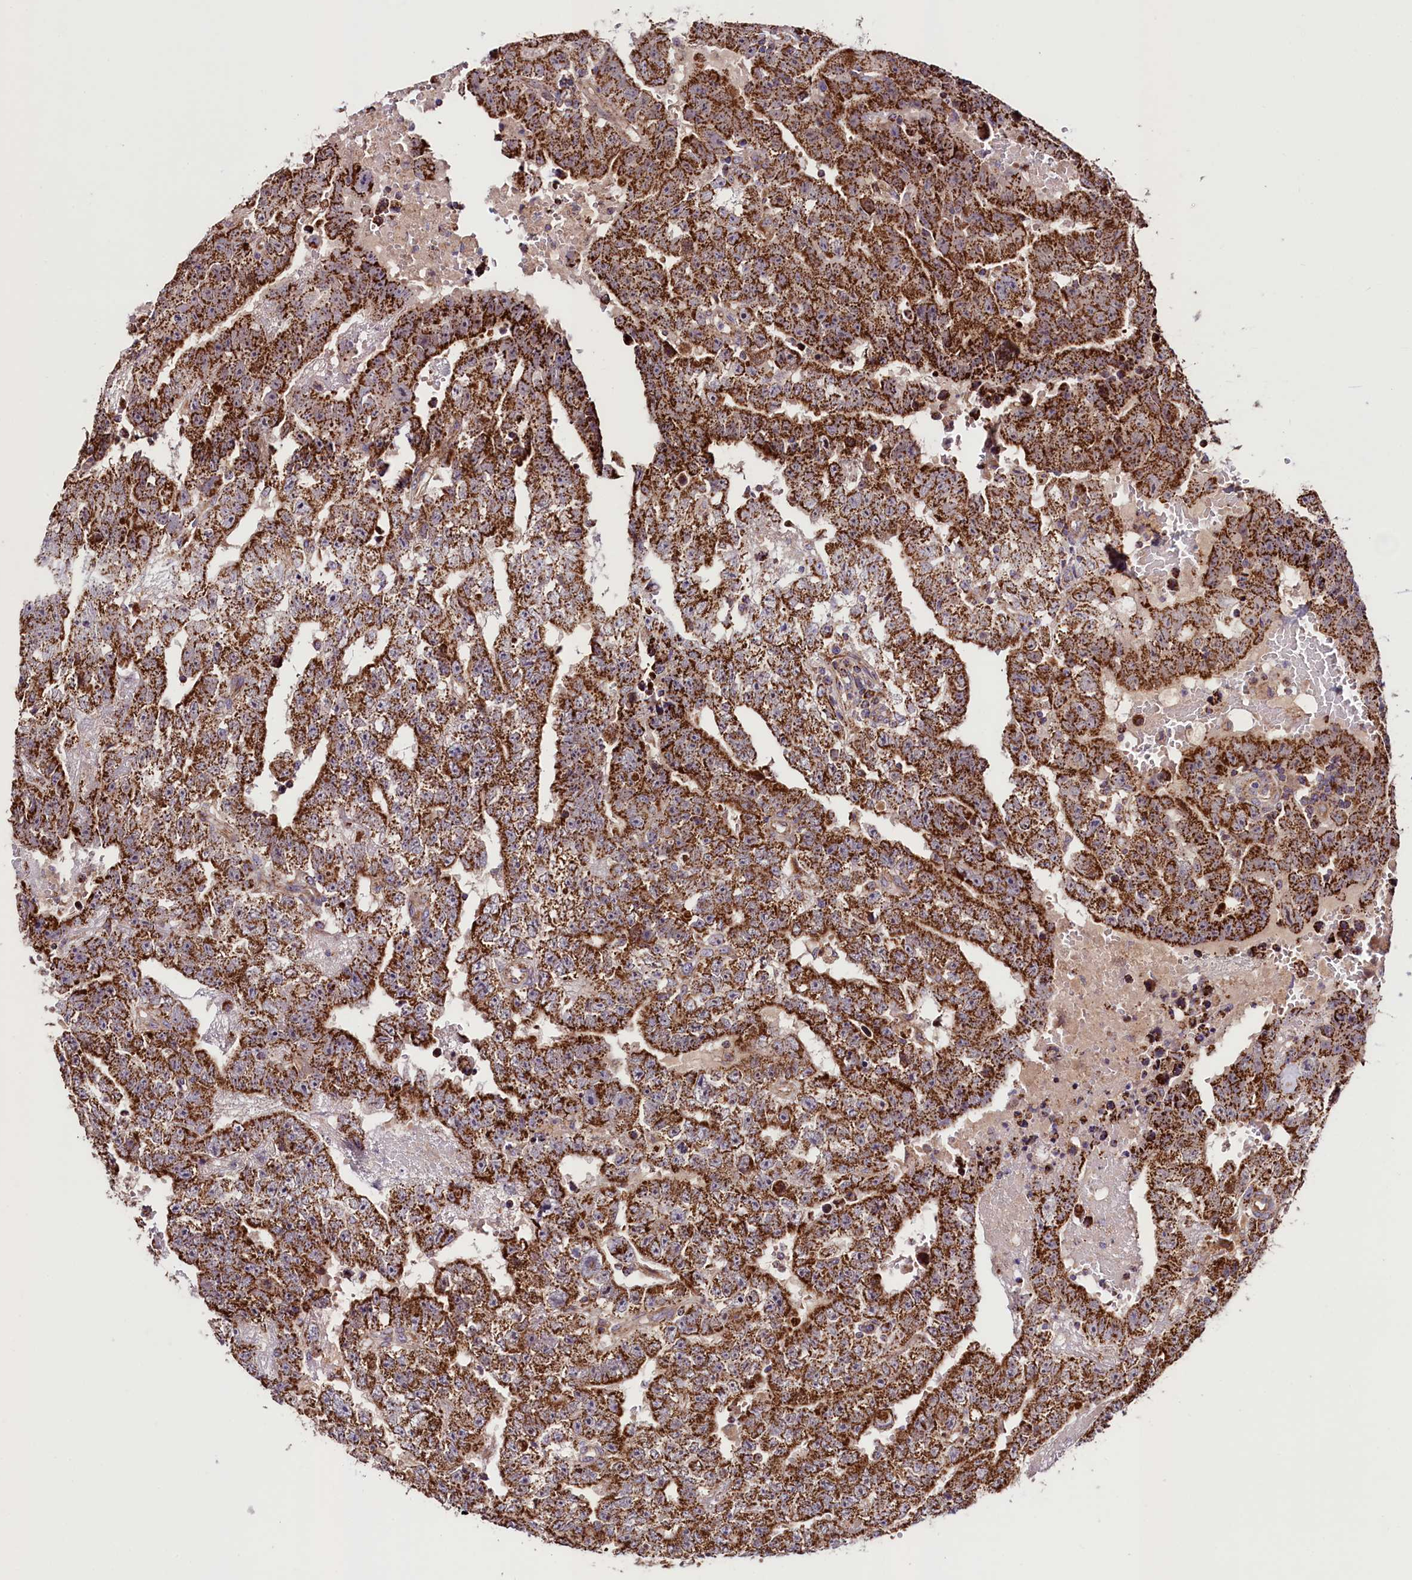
{"staining": {"intensity": "strong", "quantity": ">75%", "location": "cytoplasmic/membranous"}, "tissue": "testis cancer", "cell_type": "Tumor cells", "image_type": "cancer", "snomed": [{"axis": "morphology", "description": "Carcinoma, Embryonal, NOS"}, {"axis": "topography", "description": "Testis"}], "caption": "IHC staining of testis embryonal carcinoma, which demonstrates high levels of strong cytoplasmic/membranous expression in approximately >75% of tumor cells indicating strong cytoplasmic/membranous protein staining. The staining was performed using DAB (brown) for protein detection and nuclei were counterstained in hematoxylin (blue).", "gene": "STARD5", "patient": {"sex": "male", "age": 25}}